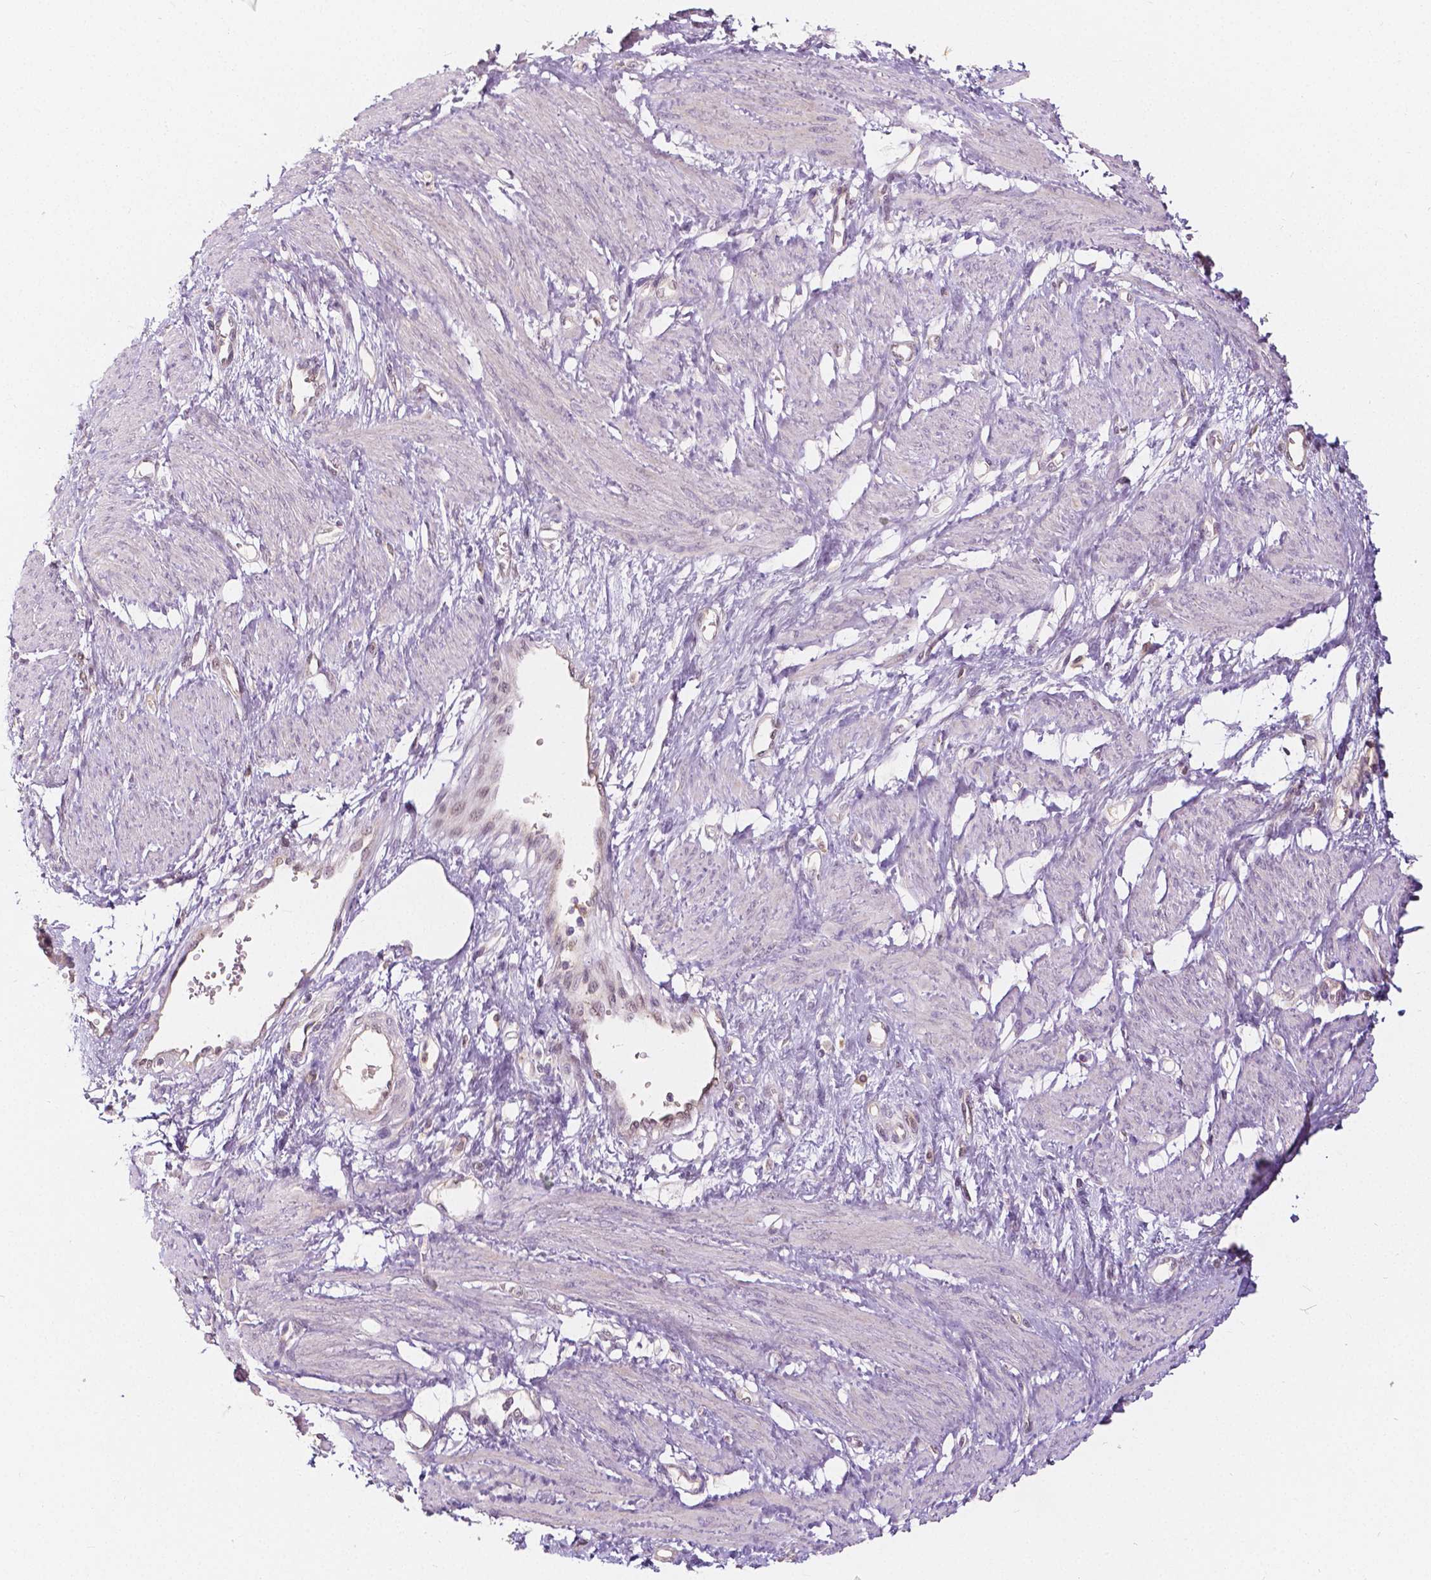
{"staining": {"intensity": "weak", "quantity": "<25%", "location": "cytoplasmic/membranous"}, "tissue": "smooth muscle", "cell_type": "Smooth muscle cells", "image_type": "normal", "snomed": [{"axis": "morphology", "description": "Normal tissue, NOS"}, {"axis": "topography", "description": "Smooth muscle"}, {"axis": "topography", "description": "Uterus"}], "caption": "Histopathology image shows no significant protein staining in smooth muscle cells of benign smooth muscle.", "gene": "NAPRT", "patient": {"sex": "female", "age": 39}}